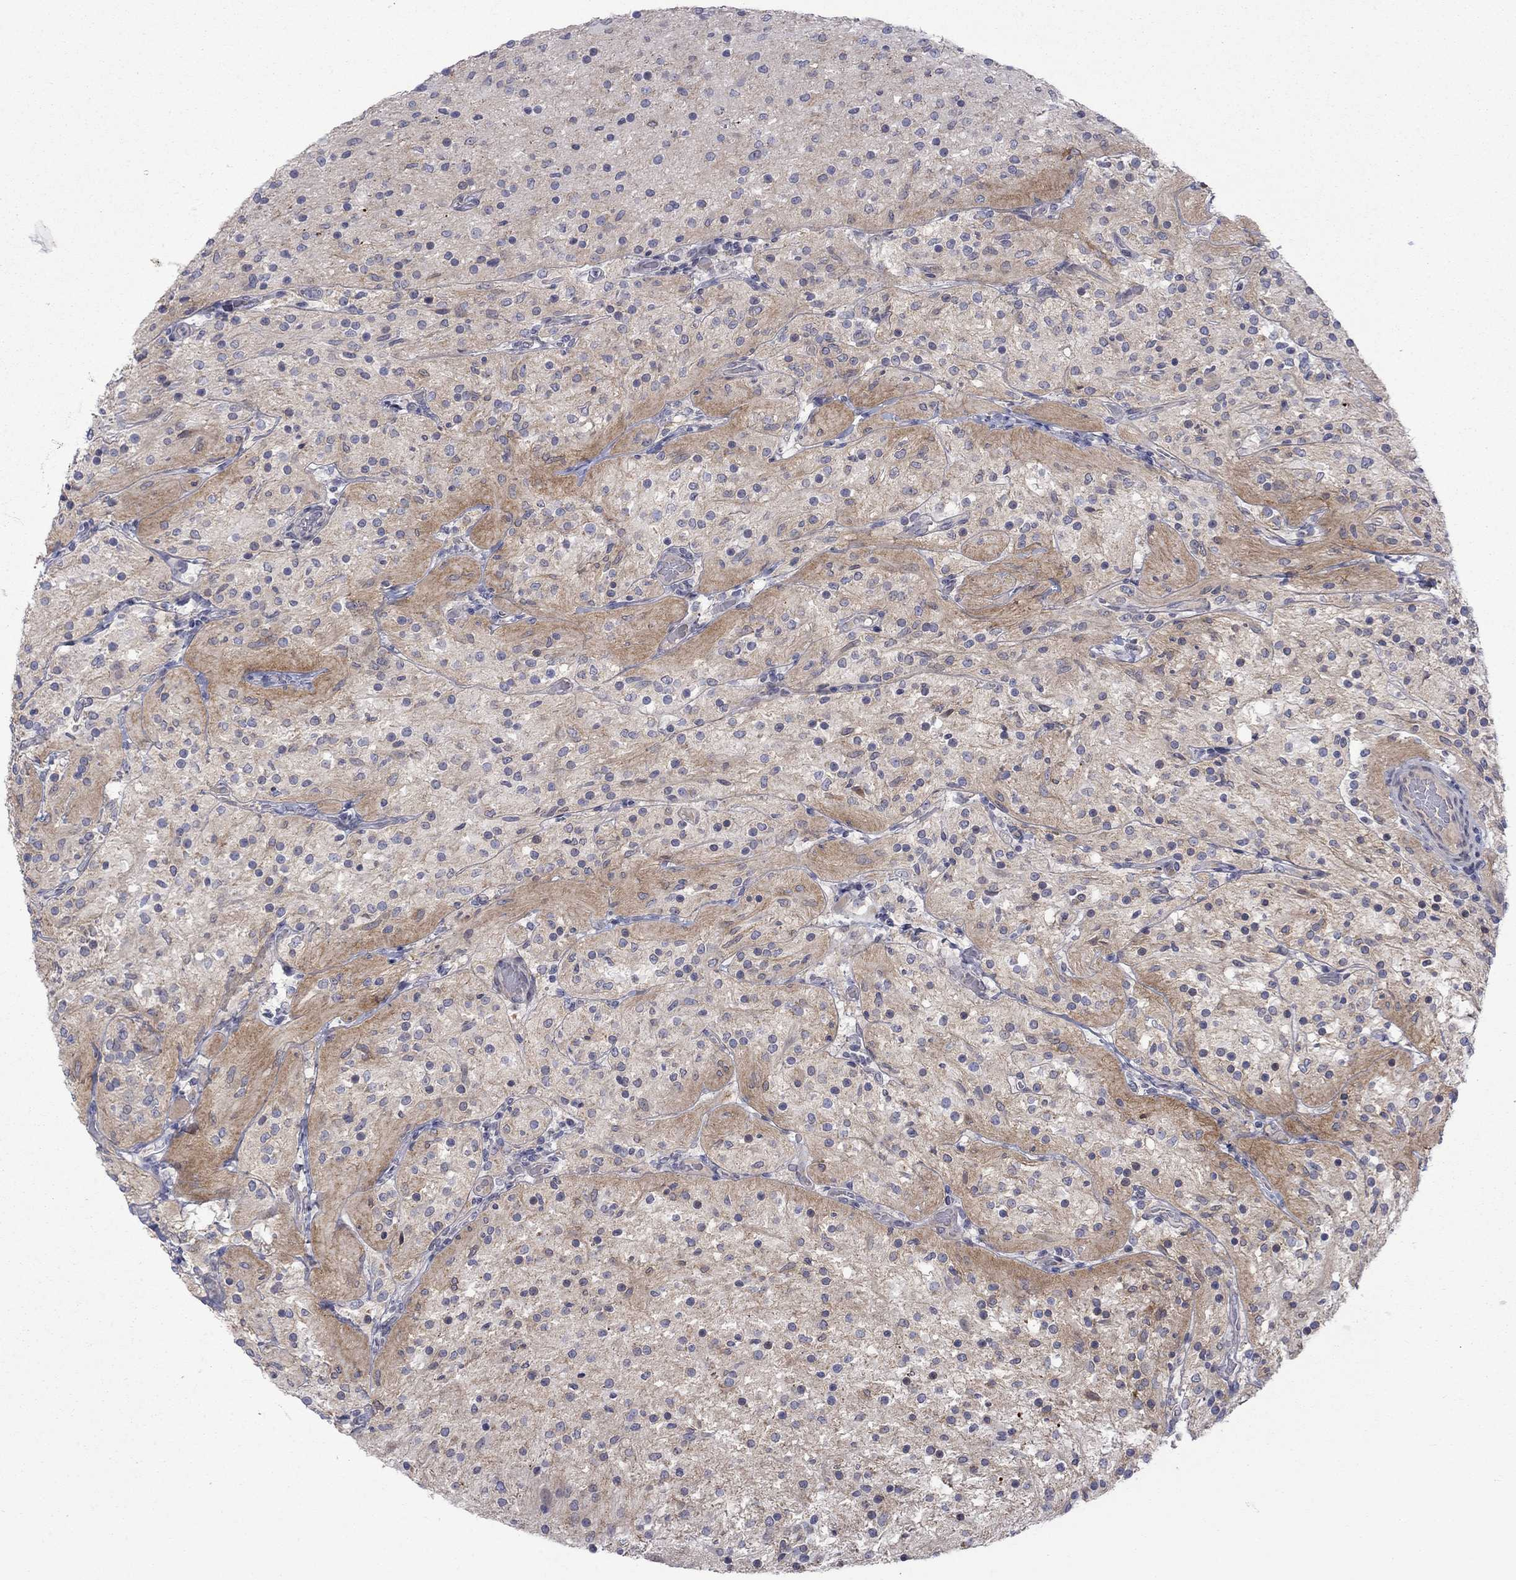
{"staining": {"intensity": "negative", "quantity": "none", "location": "none"}, "tissue": "glioma", "cell_type": "Tumor cells", "image_type": "cancer", "snomed": [{"axis": "morphology", "description": "Glioma, malignant, Low grade"}, {"axis": "topography", "description": "Brain"}], "caption": "Tumor cells are negative for protein expression in human malignant low-grade glioma.", "gene": "KCNJ16", "patient": {"sex": "male", "age": 3}}